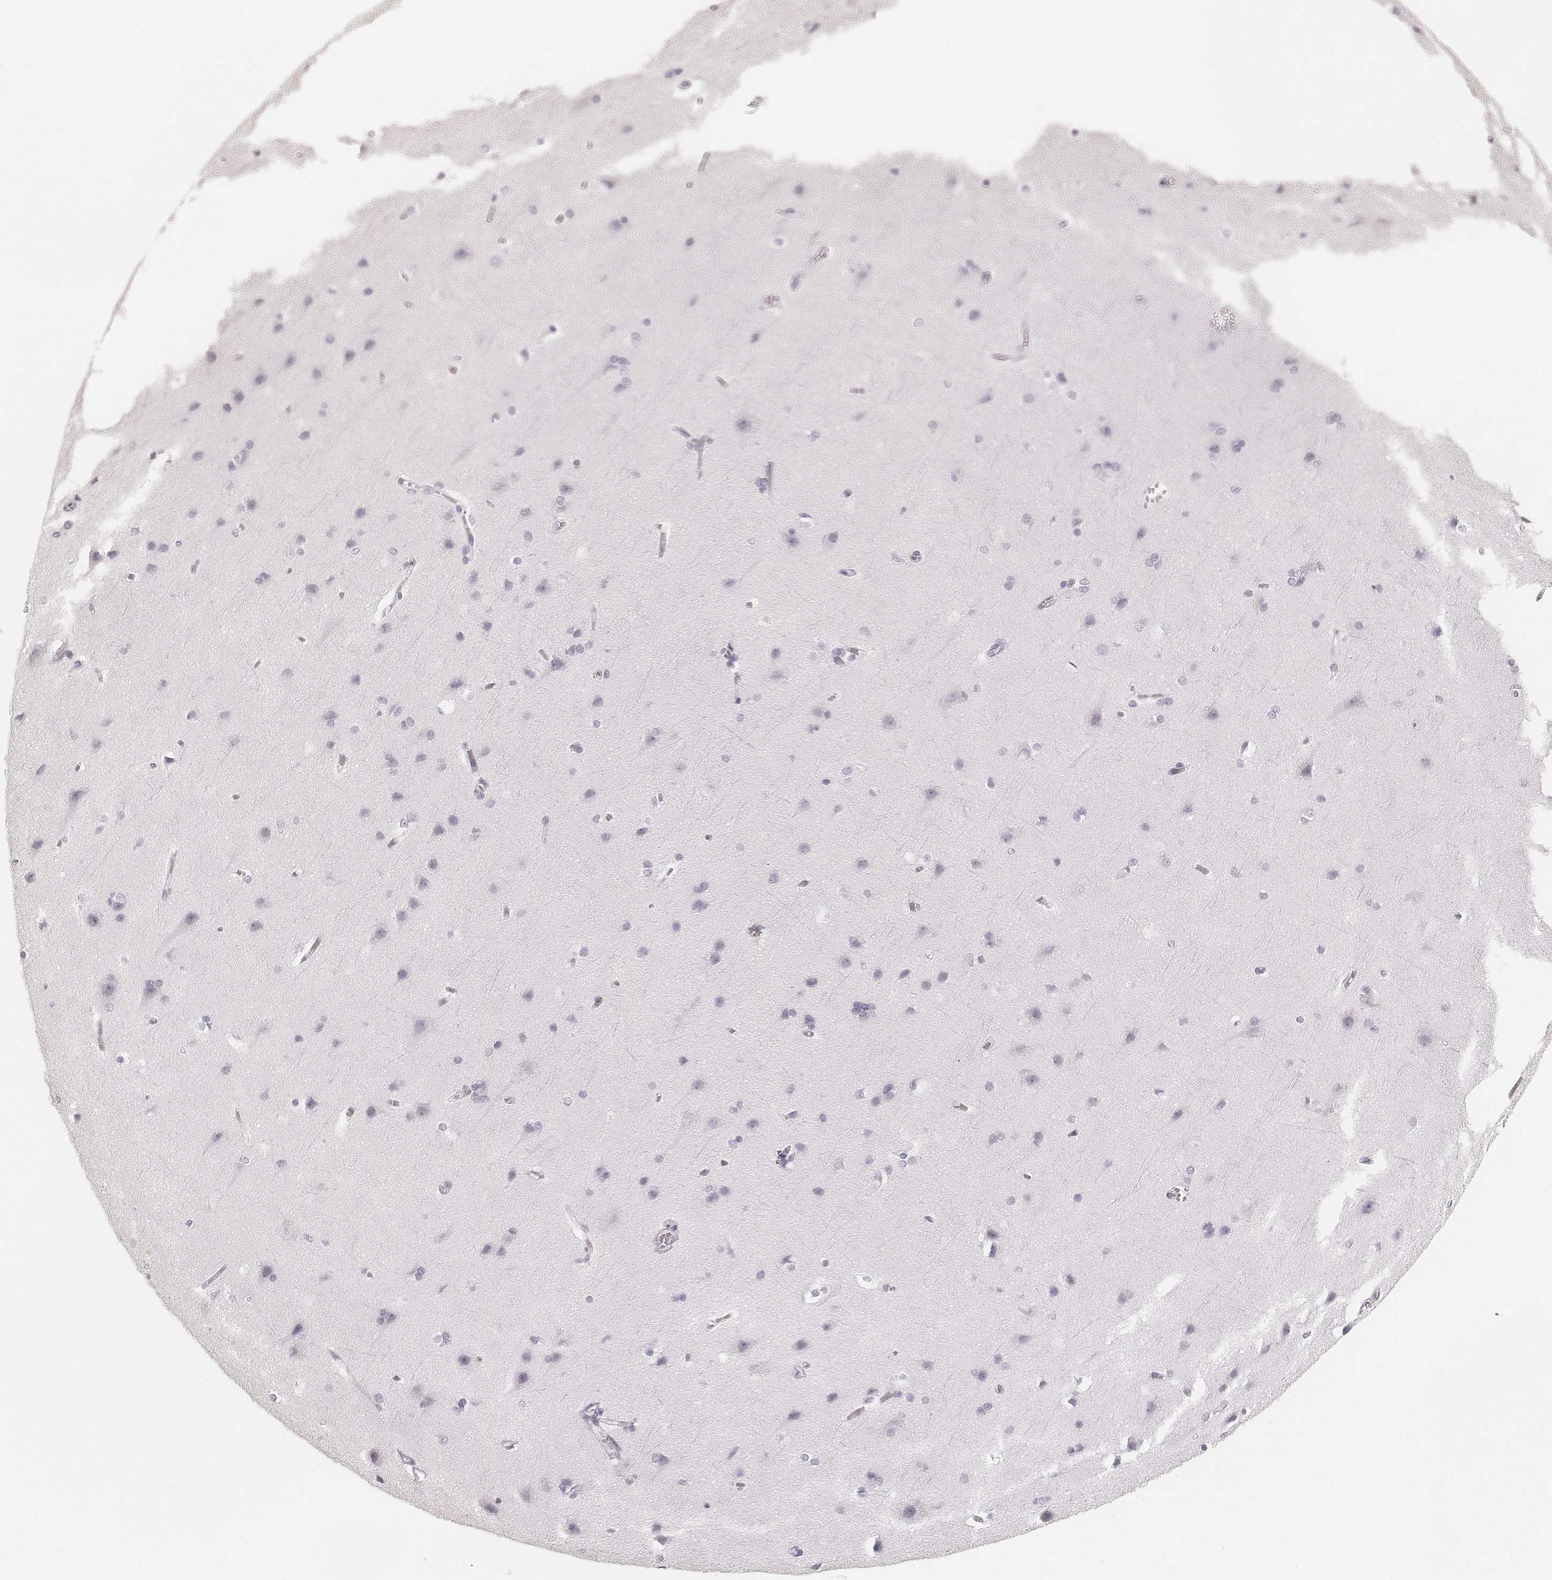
{"staining": {"intensity": "negative", "quantity": "none", "location": "none"}, "tissue": "cerebral cortex", "cell_type": "Endothelial cells", "image_type": "normal", "snomed": [{"axis": "morphology", "description": "Normal tissue, NOS"}, {"axis": "topography", "description": "Cerebral cortex"}], "caption": "Endothelial cells are negative for brown protein staining in normal cerebral cortex. (IHC, brightfield microscopy, high magnification).", "gene": "HNF4G", "patient": {"sex": "male", "age": 37}}